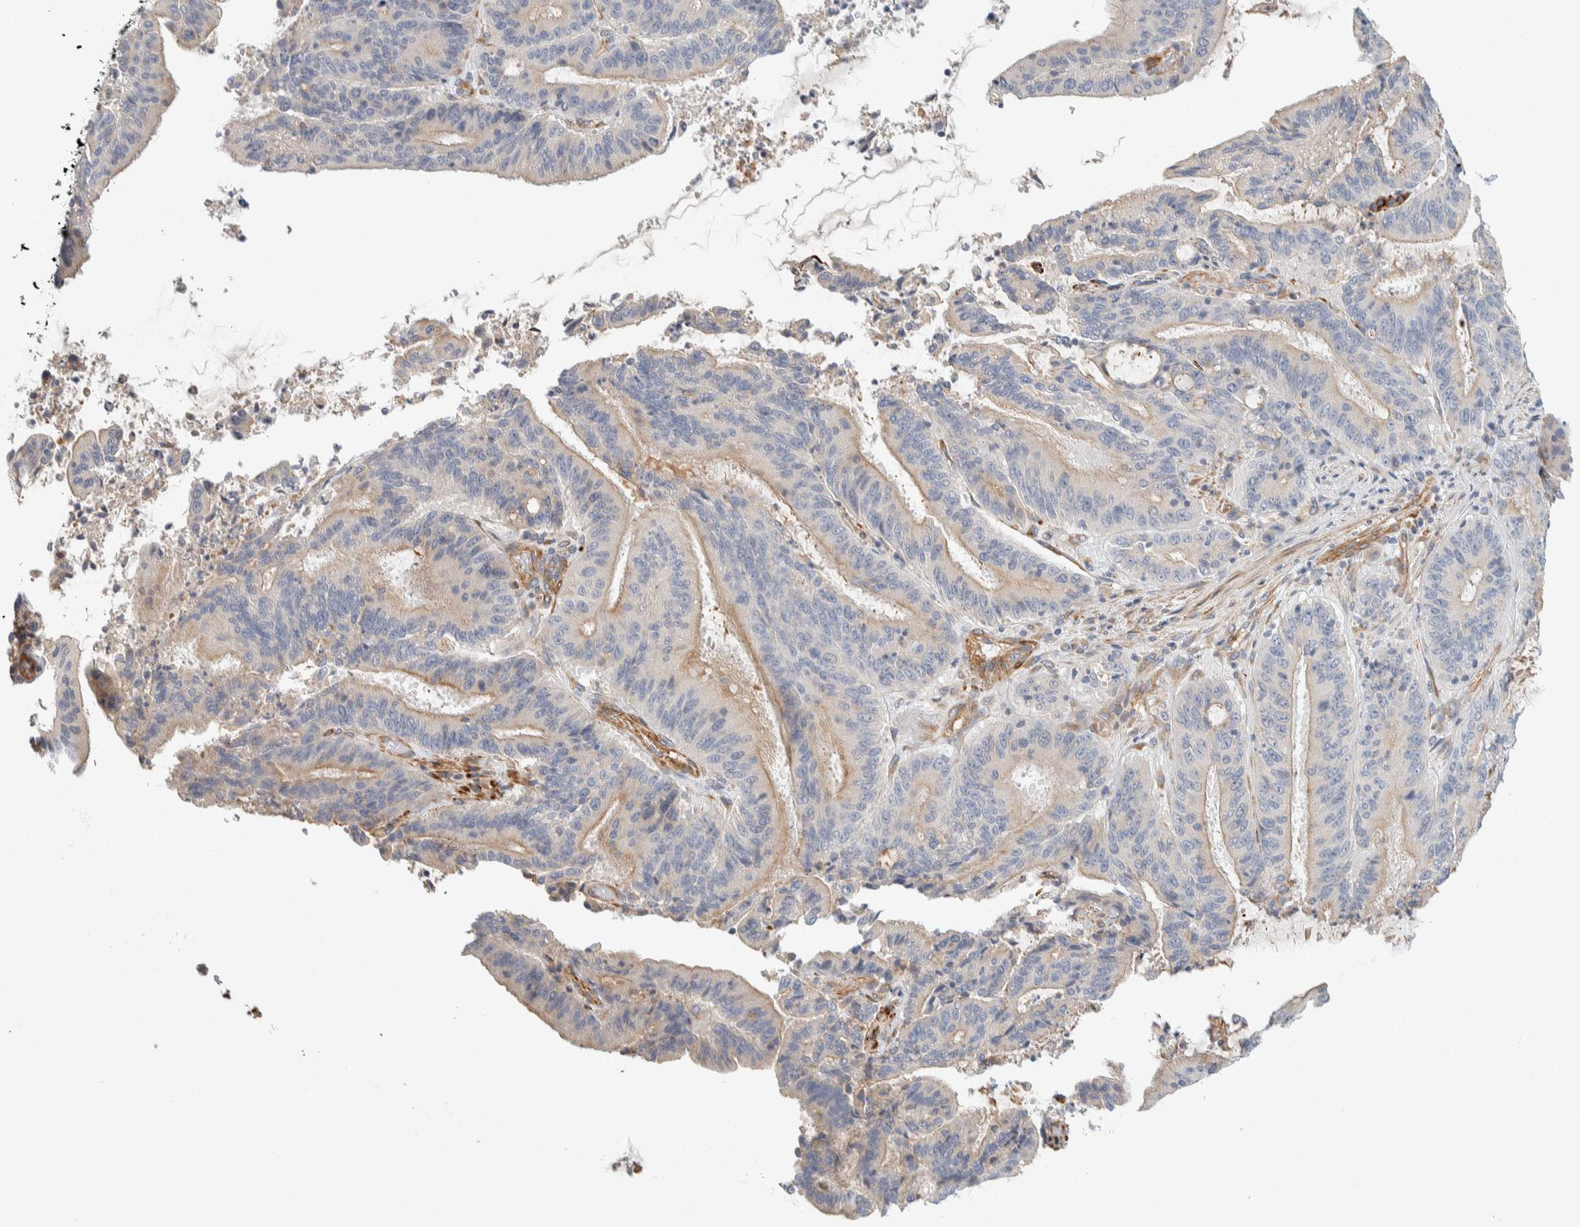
{"staining": {"intensity": "weak", "quantity": "25%-75%", "location": "cytoplasmic/membranous"}, "tissue": "liver cancer", "cell_type": "Tumor cells", "image_type": "cancer", "snomed": [{"axis": "morphology", "description": "Normal tissue, NOS"}, {"axis": "morphology", "description": "Cholangiocarcinoma"}, {"axis": "topography", "description": "Liver"}, {"axis": "topography", "description": "Peripheral nerve tissue"}], "caption": "High-power microscopy captured an immunohistochemistry histopathology image of liver cancer, revealing weak cytoplasmic/membranous positivity in about 25%-75% of tumor cells.", "gene": "CDR2", "patient": {"sex": "female", "age": 73}}